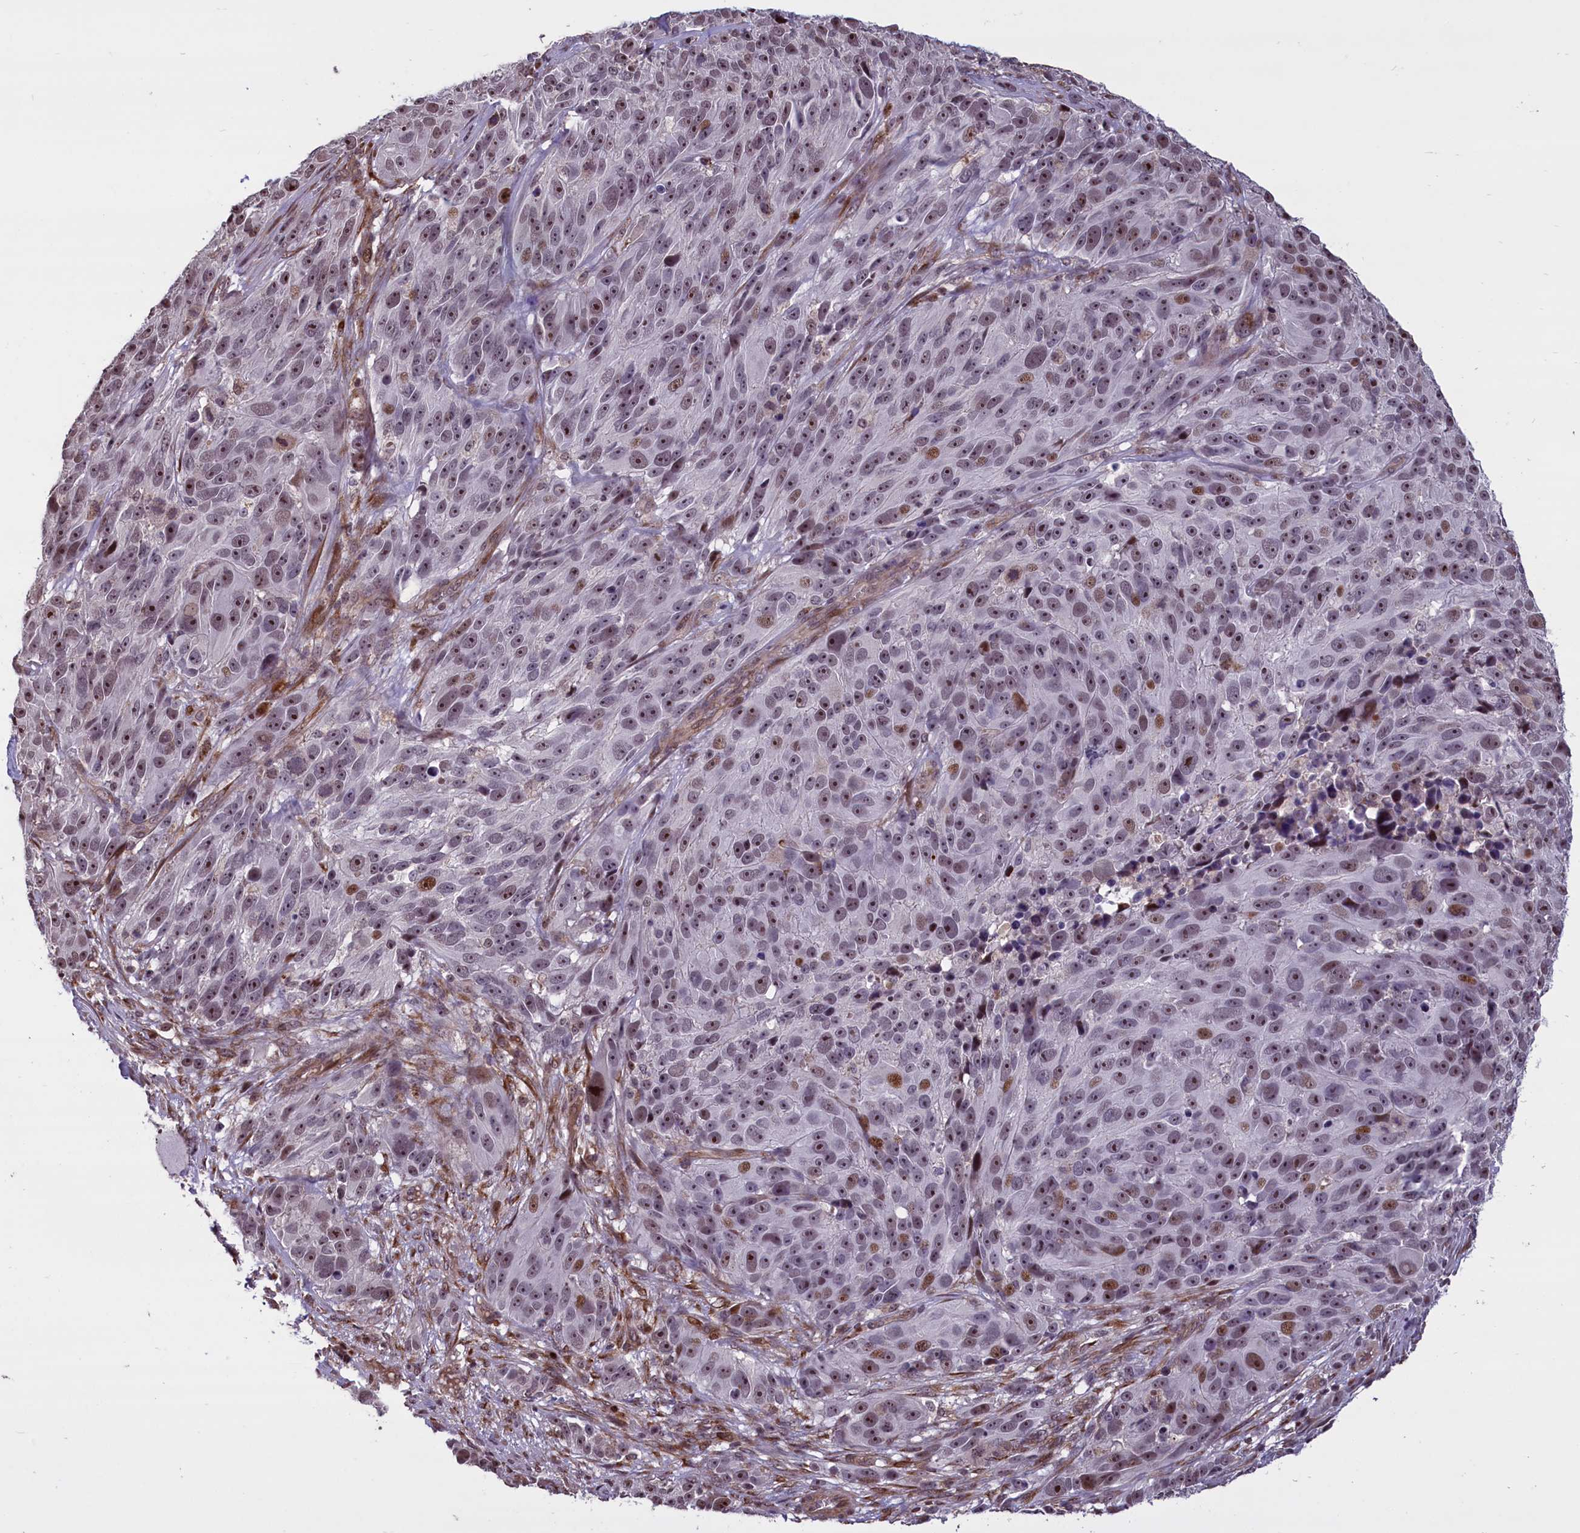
{"staining": {"intensity": "moderate", "quantity": ">75%", "location": "nuclear"}, "tissue": "melanoma", "cell_type": "Tumor cells", "image_type": "cancer", "snomed": [{"axis": "morphology", "description": "Malignant melanoma, NOS"}, {"axis": "topography", "description": "Skin"}], "caption": "Protein expression analysis of malignant melanoma reveals moderate nuclear staining in about >75% of tumor cells.", "gene": "SHFL", "patient": {"sex": "male", "age": 84}}